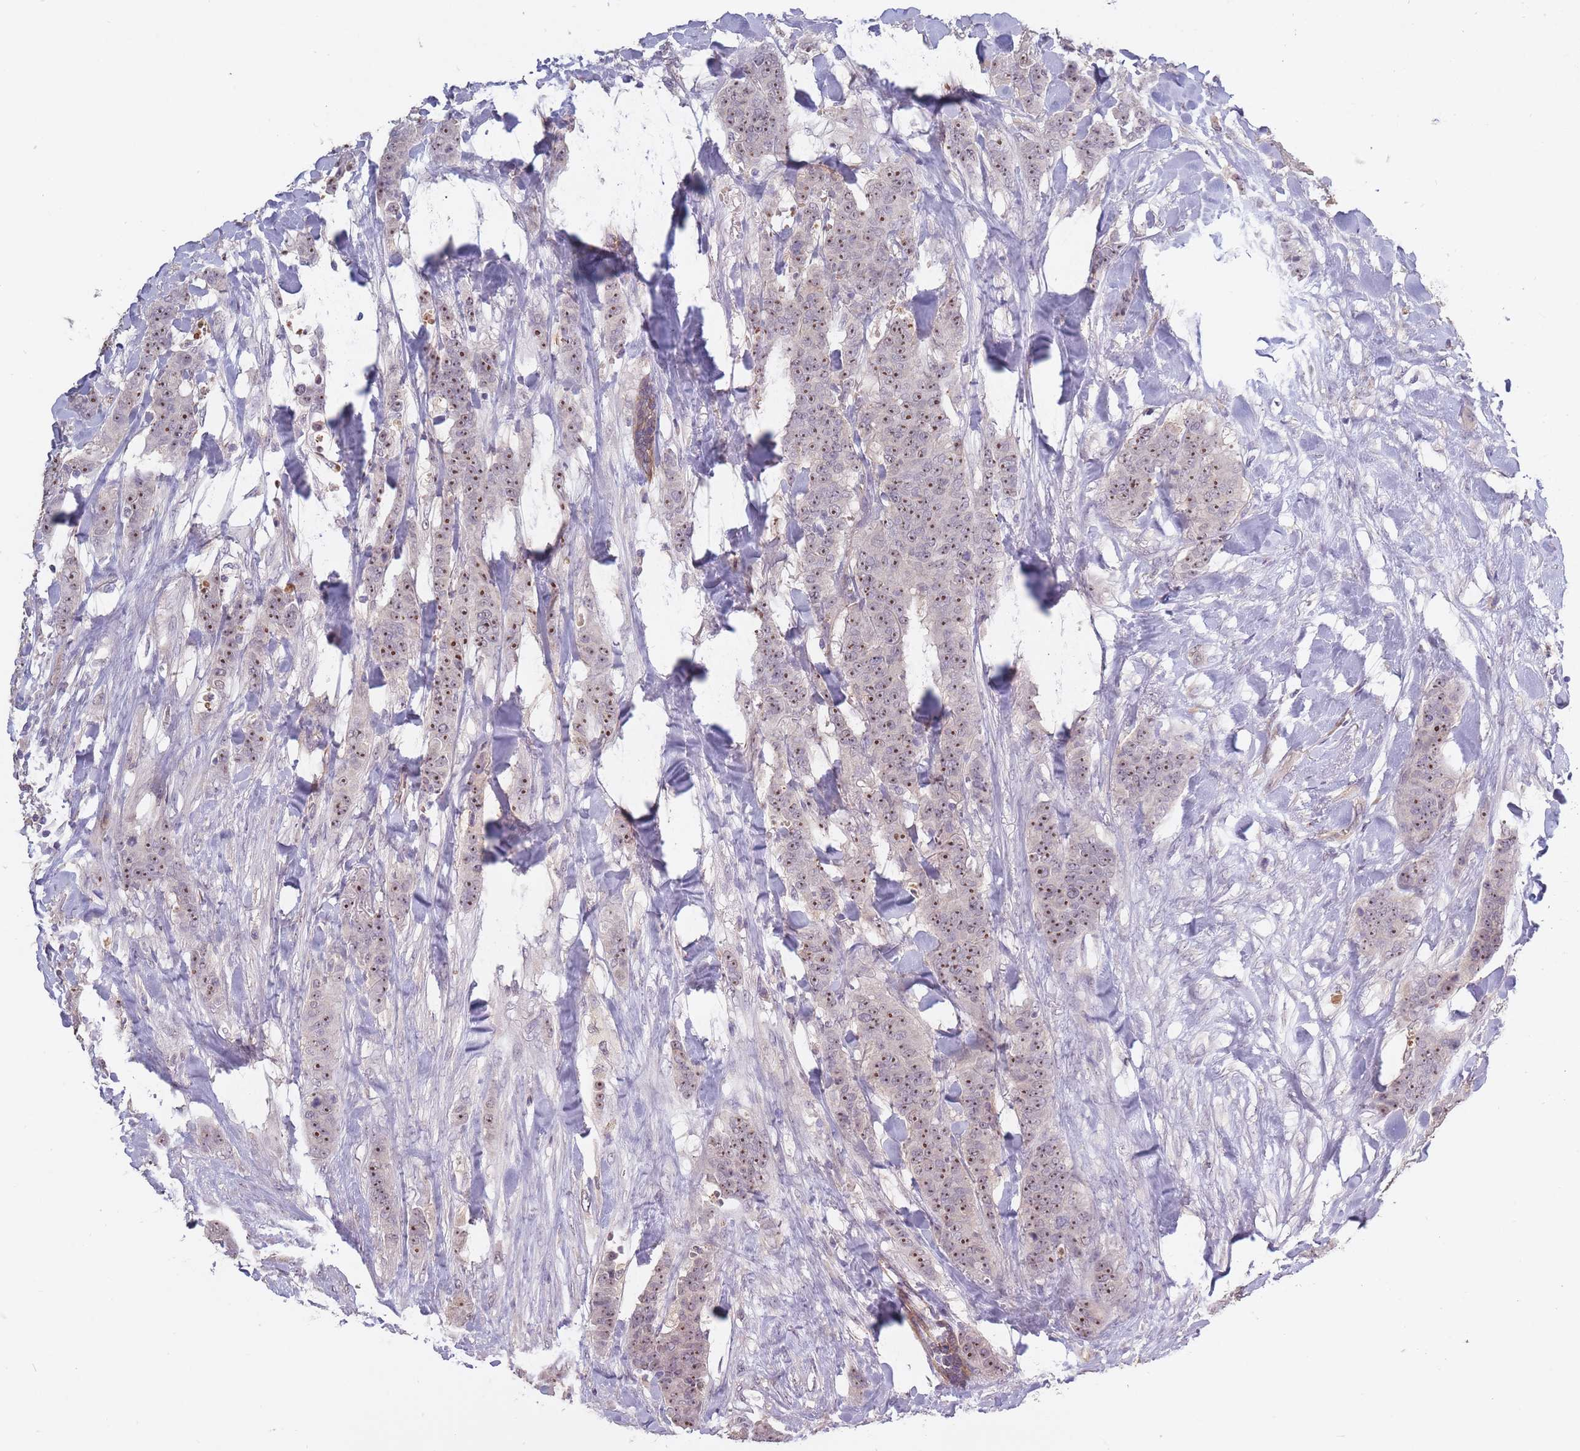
{"staining": {"intensity": "moderate", "quantity": ">75%", "location": "nuclear"}, "tissue": "breast cancer", "cell_type": "Tumor cells", "image_type": "cancer", "snomed": [{"axis": "morphology", "description": "Duct carcinoma"}, {"axis": "topography", "description": "Breast"}], "caption": "Human breast invasive ductal carcinoma stained for a protein (brown) exhibits moderate nuclear positive positivity in about >75% of tumor cells.", "gene": "KIAA1755", "patient": {"sex": "female", "age": 40}}